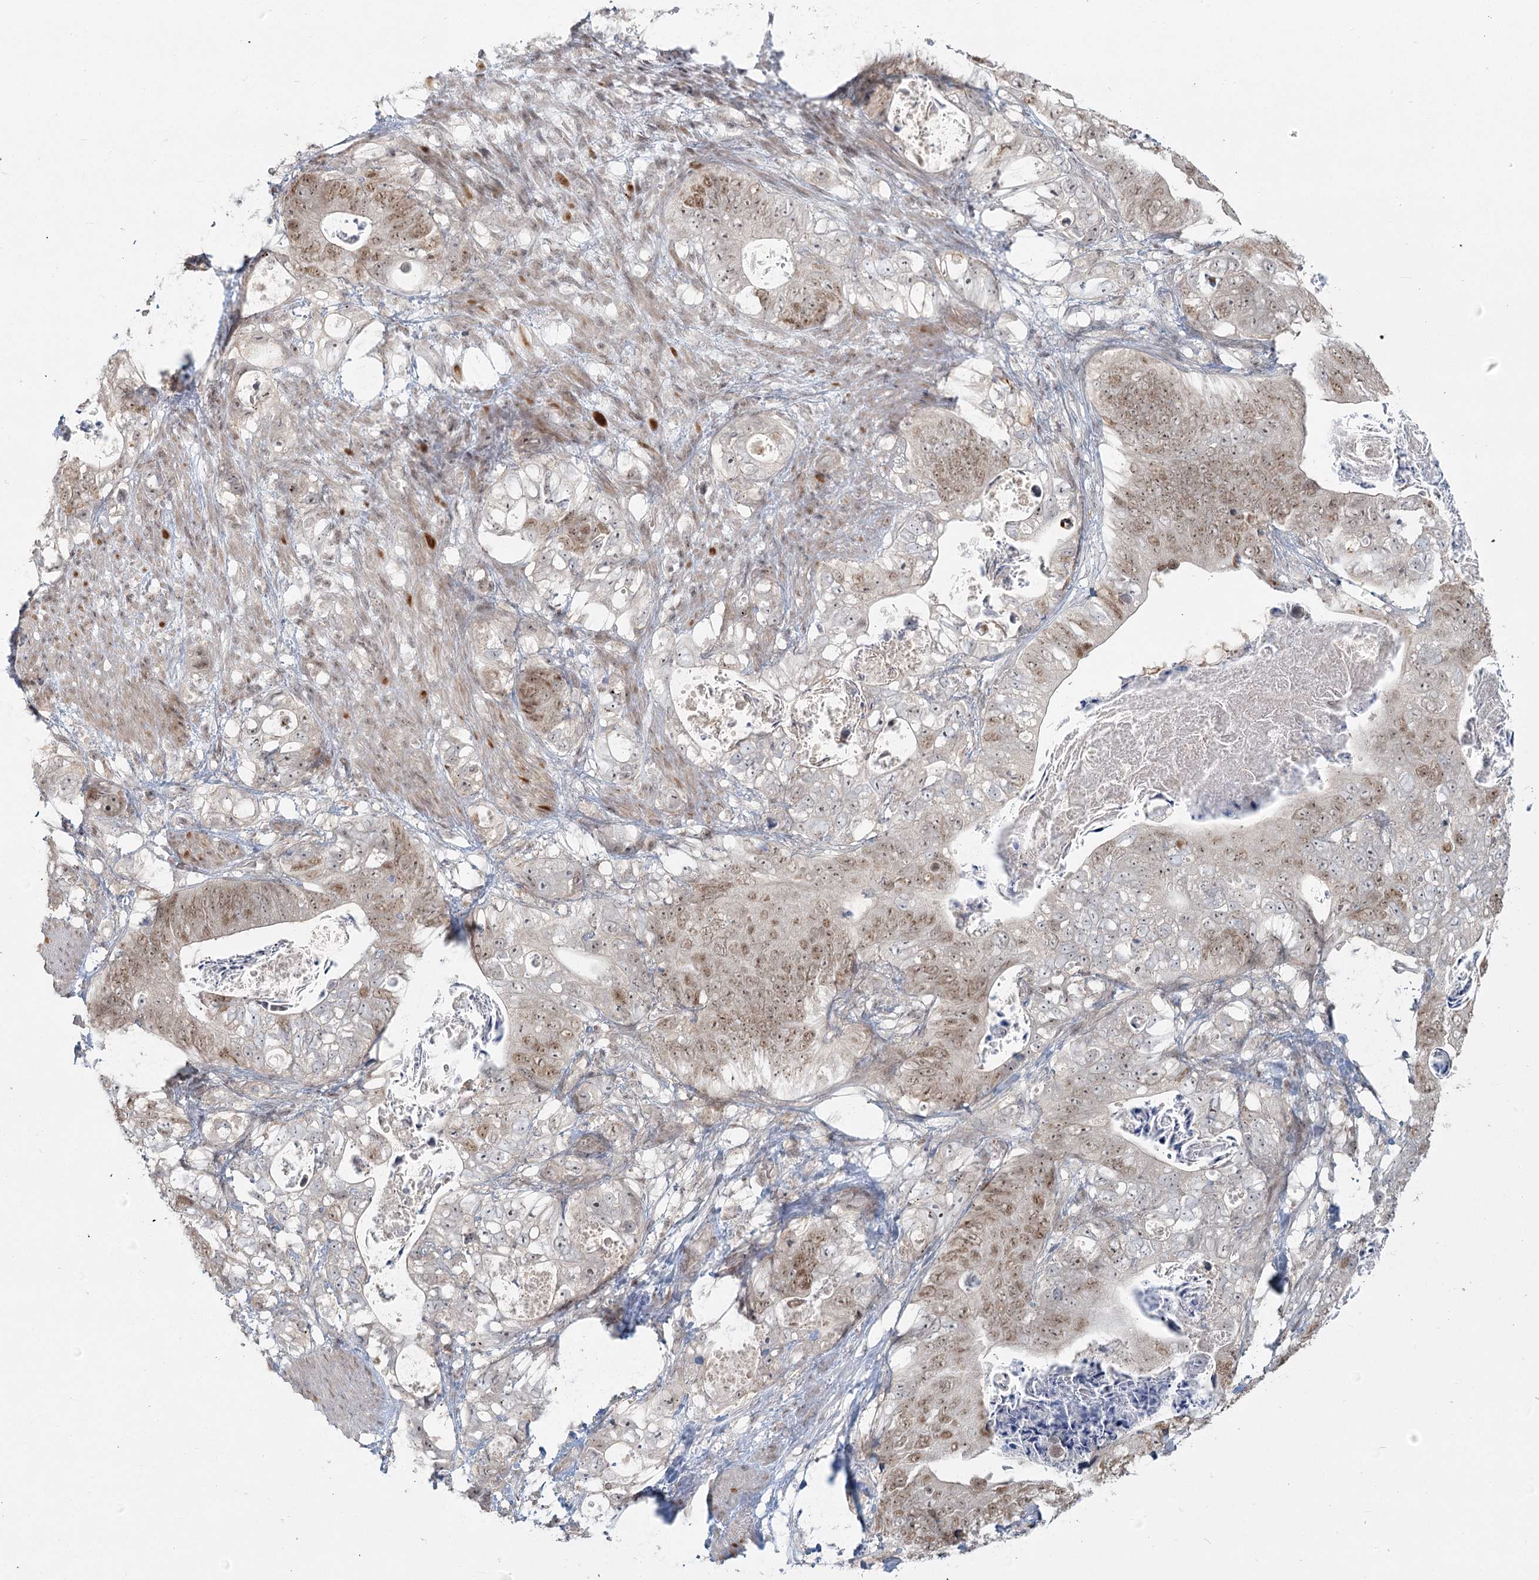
{"staining": {"intensity": "moderate", "quantity": ">75%", "location": "nuclear"}, "tissue": "stomach cancer", "cell_type": "Tumor cells", "image_type": "cancer", "snomed": [{"axis": "morphology", "description": "Normal tissue, NOS"}, {"axis": "morphology", "description": "Adenocarcinoma, NOS"}, {"axis": "topography", "description": "Stomach"}], "caption": "Protein expression analysis of human adenocarcinoma (stomach) reveals moderate nuclear staining in approximately >75% of tumor cells. Immunohistochemistry stains the protein in brown and the nuclei are stained blue.", "gene": "R3HCC1L", "patient": {"sex": "female", "age": 89}}